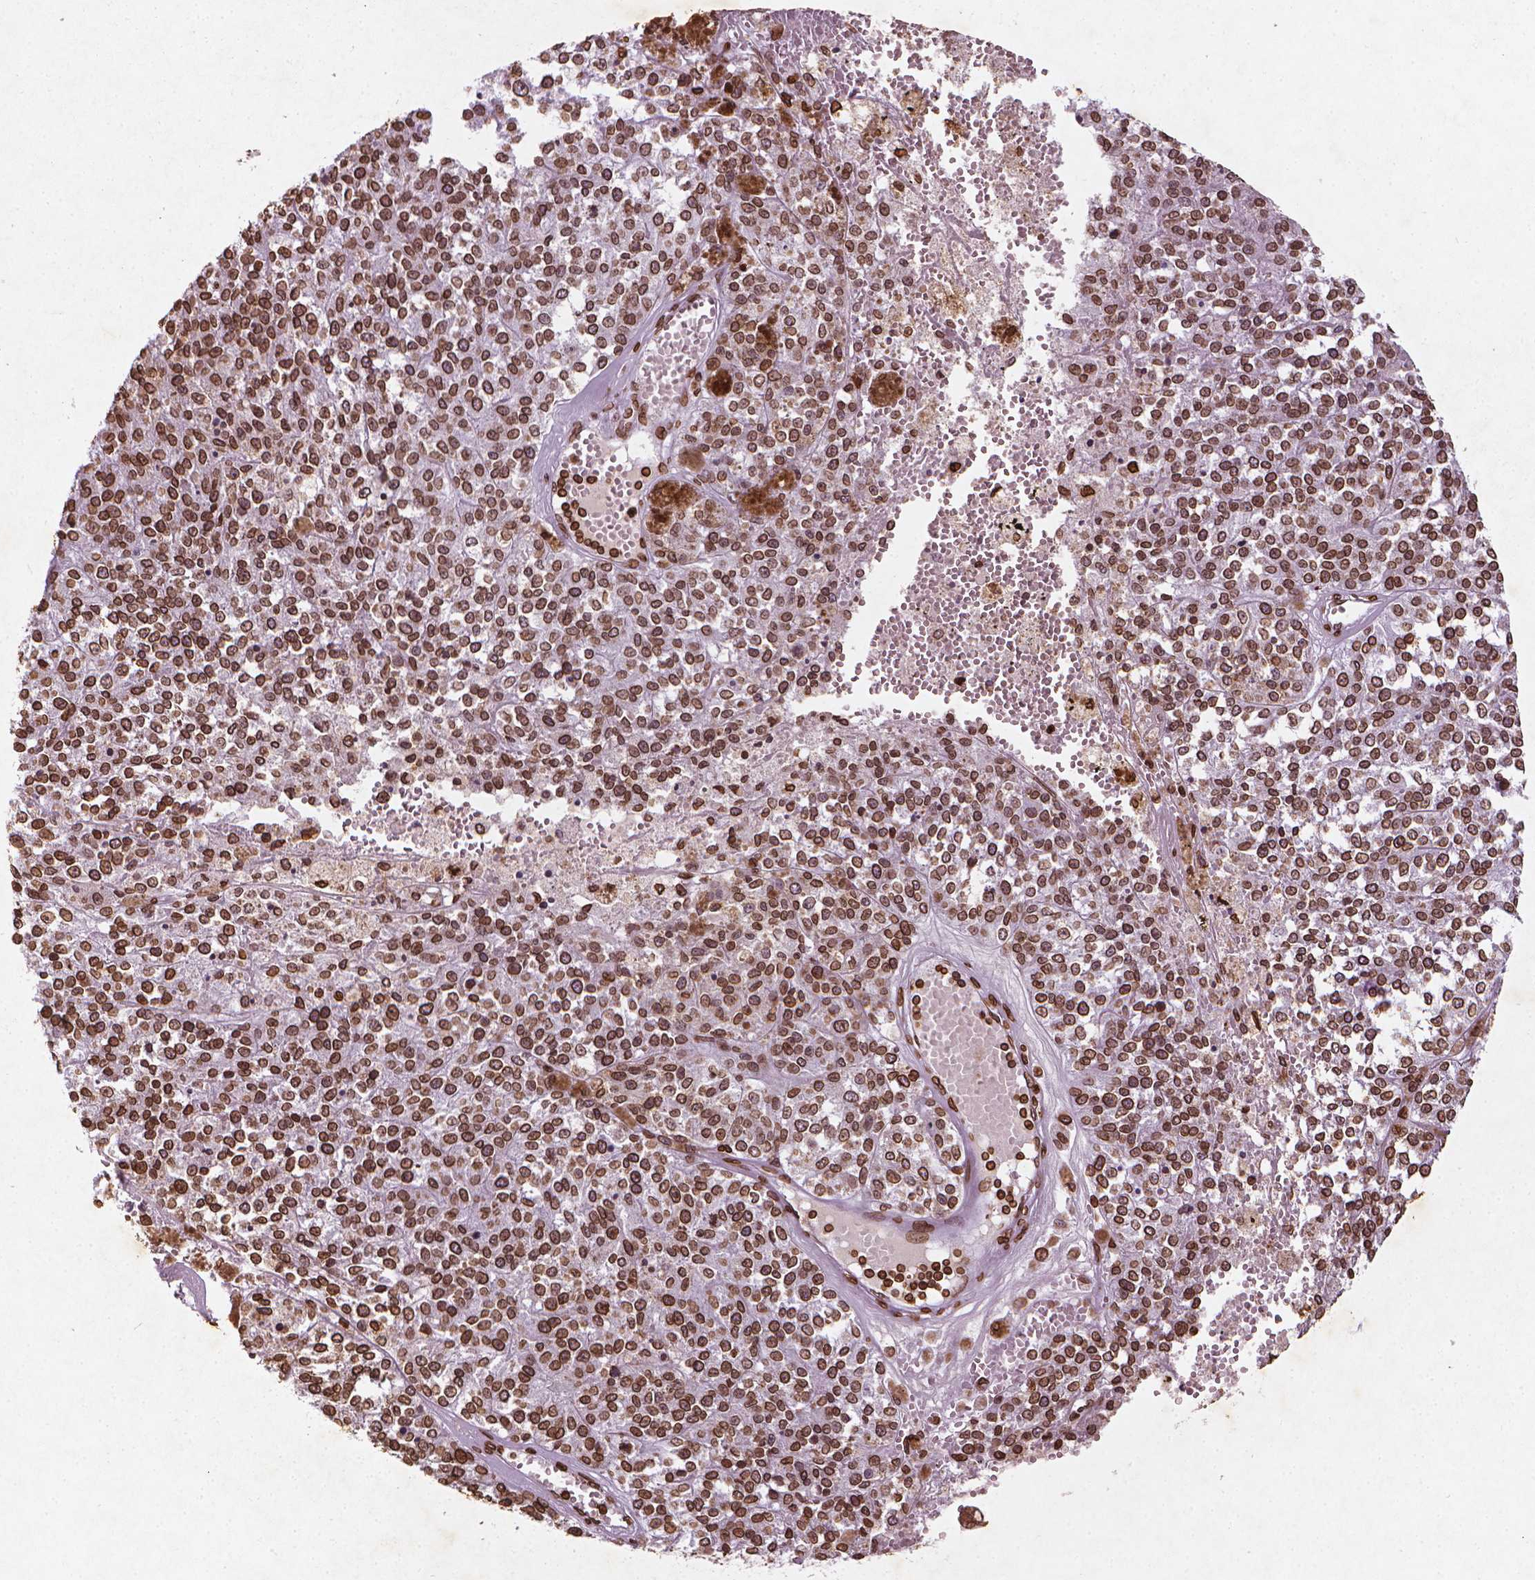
{"staining": {"intensity": "strong", "quantity": ">75%", "location": "cytoplasmic/membranous,nuclear"}, "tissue": "melanoma", "cell_type": "Tumor cells", "image_type": "cancer", "snomed": [{"axis": "morphology", "description": "Malignant melanoma, Metastatic site"}, {"axis": "topography", "description": "Lymph node"}], "caption": "This is a photomicrograph of immunohistochemistry staining of melanoma, which shows strong expression in the cytoplasmic/membranous and nuclear of tumor cells.", "gene": "LMNB1", "patient": {"sex": "female", "age": 64}}